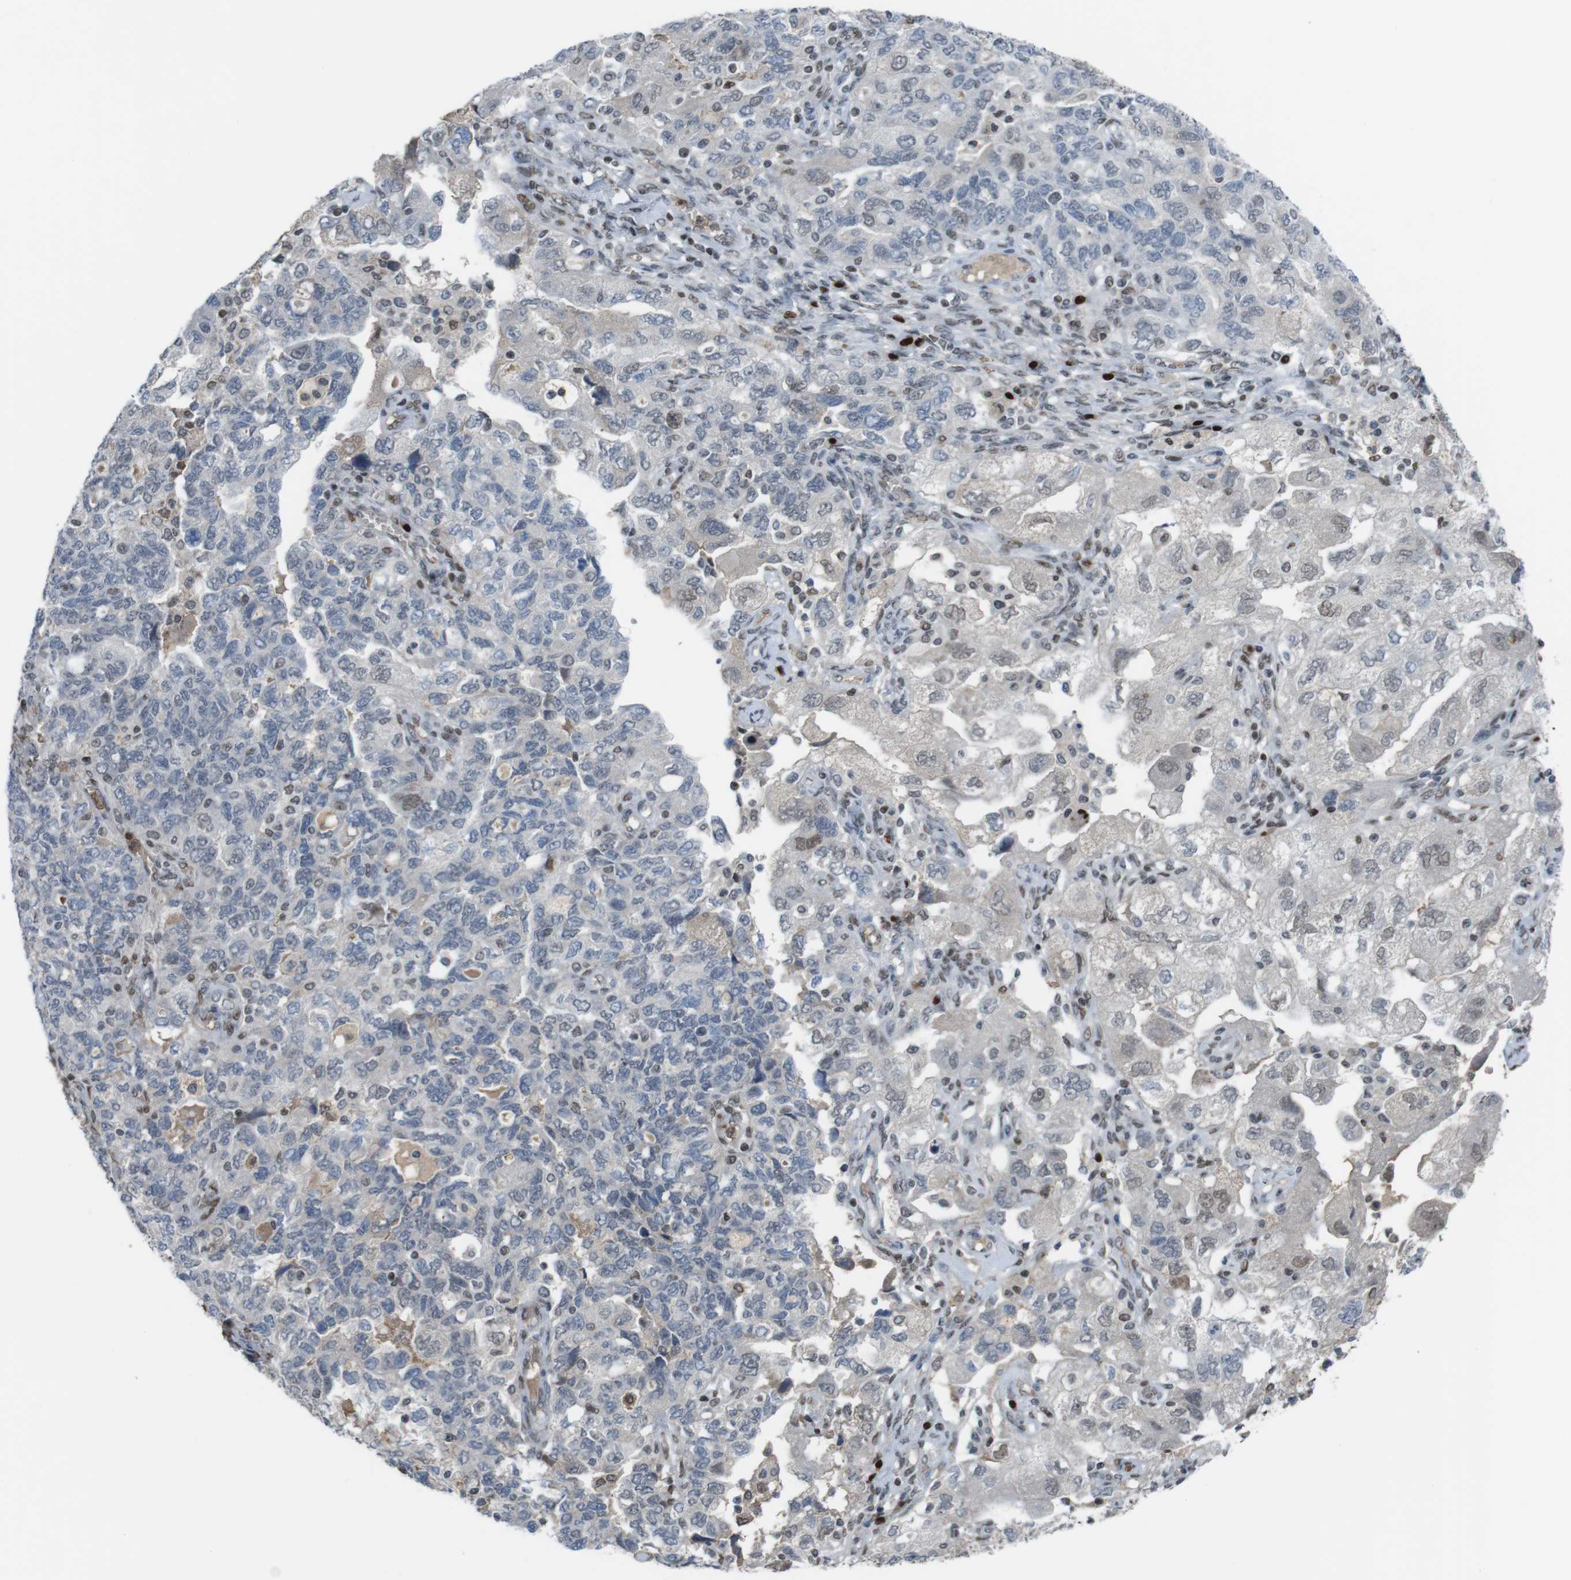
{"staining": {"intensity": "negative", "quantity": "none", "location": "none"}, "tissue": "ovarian cancer", "cell_type": "Tumor cells", "image_type": "cancer", "snomed": [{"axis": "morphology", "description": "Carcinoma, NOS"}, {"axis": "morphology", "description": "Cystadenocarcinoma, serous, NOS"}, {"axis": "topography", "description": "Ovary"}], "caption": "Tumor cells show no significant protein expression in ovarian serous cystadenocarcinoma.", "gene": "SUB1", "patient": {"sex": "female", "age": 69}}